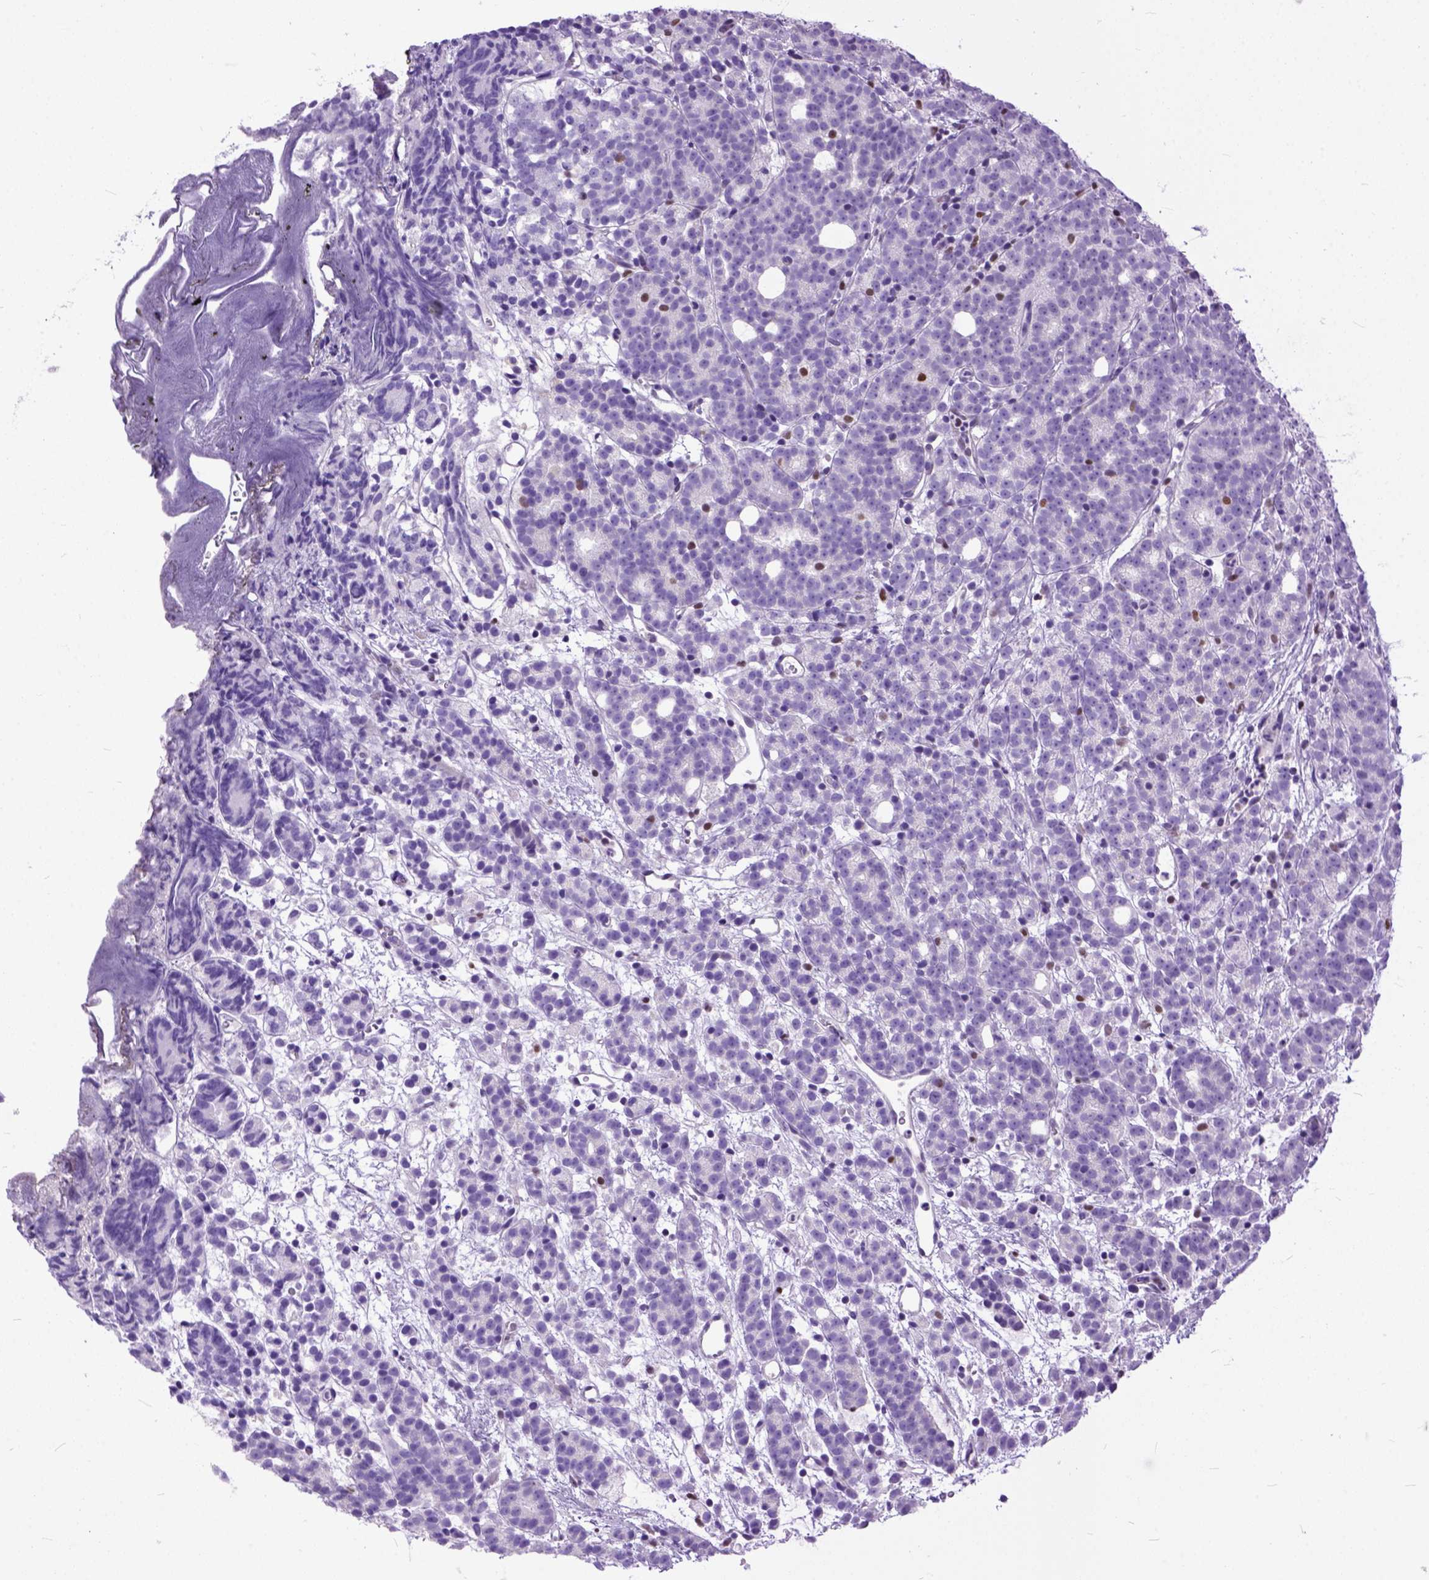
{"staining": {"intensity": "negative", "quantity": "none", "location": "none"}, "tissue": "prostate cancer", "cell_type": "Tumor cells", "image_type": "cancer", "snomed": [{"axis": "morphology", "description": "Adenocarcinoma, High grade"}, {"axis": "topography", "description": "Prostate"}], "caption": "Protein analysis of prostate adenocarcinoma (high-grade) exhibits no significant expression in tumor cells. Nuclei are stained in blue.", "gene": "CRB1", "patient": {"sex": "male", "age": 53}}